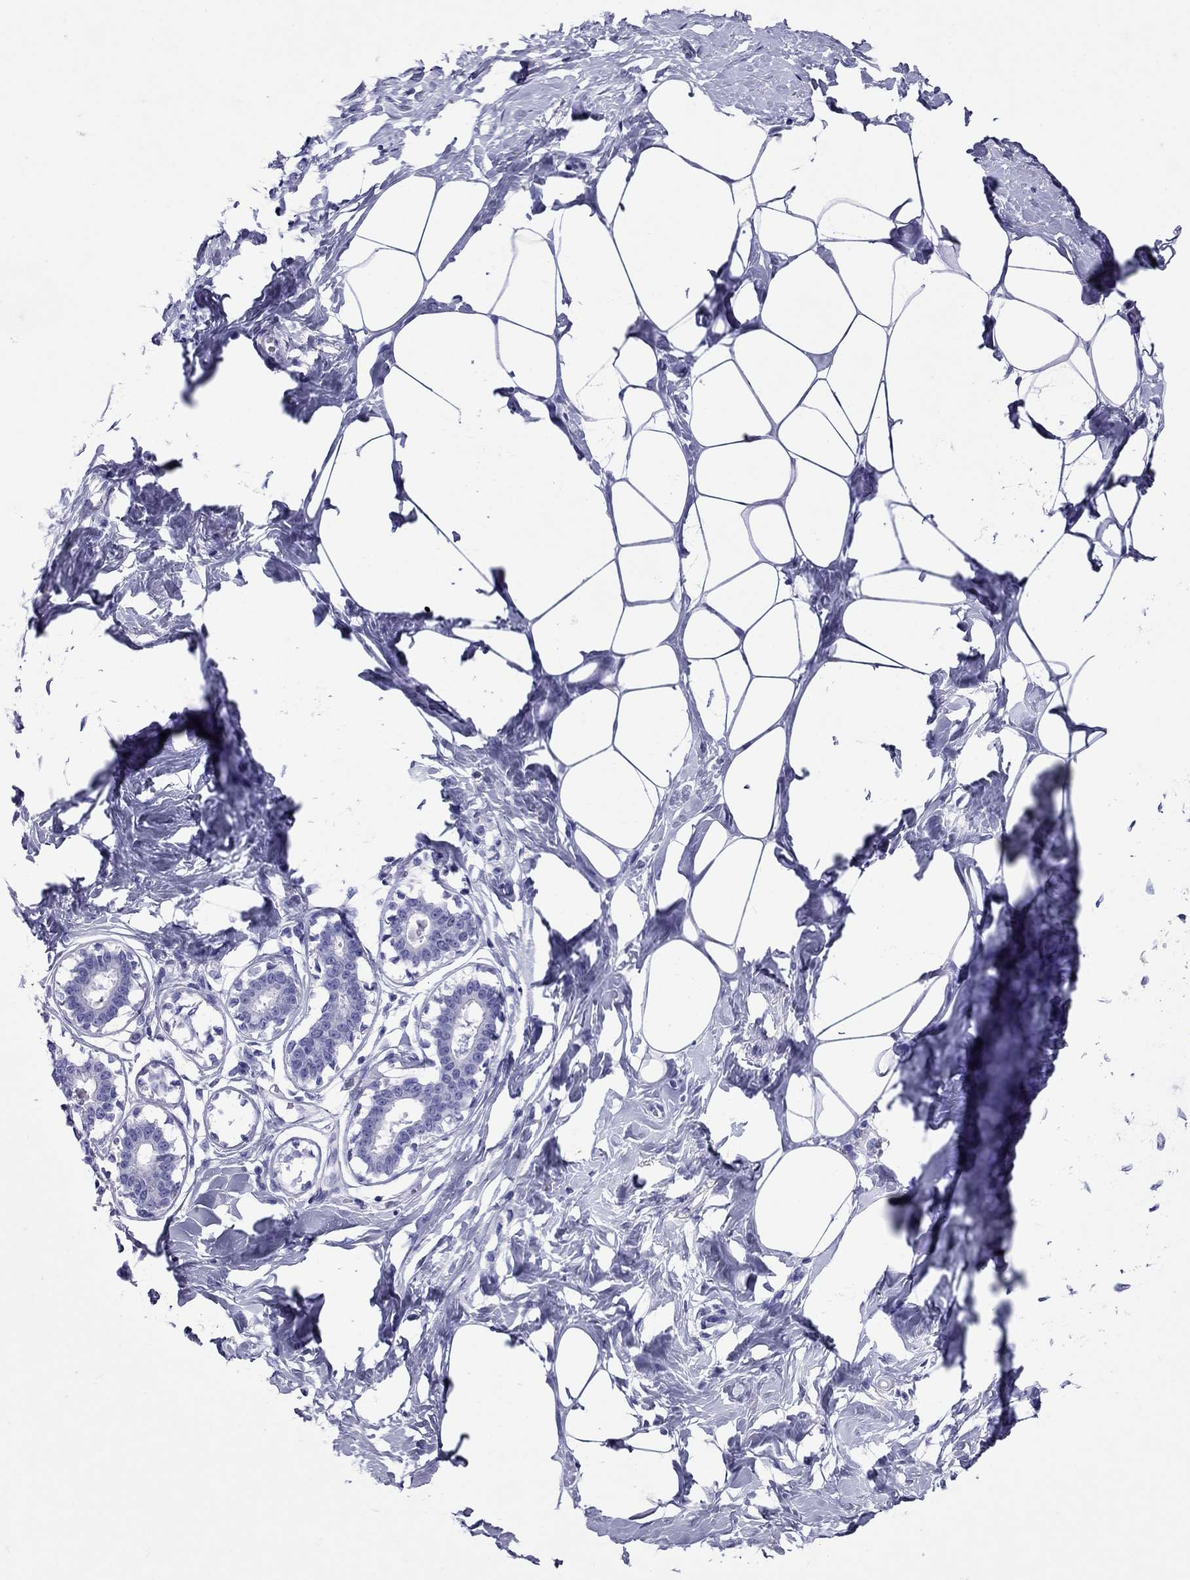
{"staining": {"intensity": "negative", "quantity": "none", "location": "none"}, "tissue": "breast", "cell_type": "Adipocytes", "image_type": "normal", "snomed": [{"axis": "morphology", "description": "Normal tissue, NOS"}, {"axis": "morphology", "description": "Lobular carcinoma, in situ"}, {"axis": "topography", "description": "Breast"}], "caption": "DAB immunohistochemical staining of benign human breast shows no significant expression in adipocytes. (Stains: DAB immunohistochemistry (IHC) with hematoxylin counter stain, Microscopy: brightfield microscopy at high magnification).", "gene": "AVPR1B", "patient": {"sex": "female", "age": 35}}